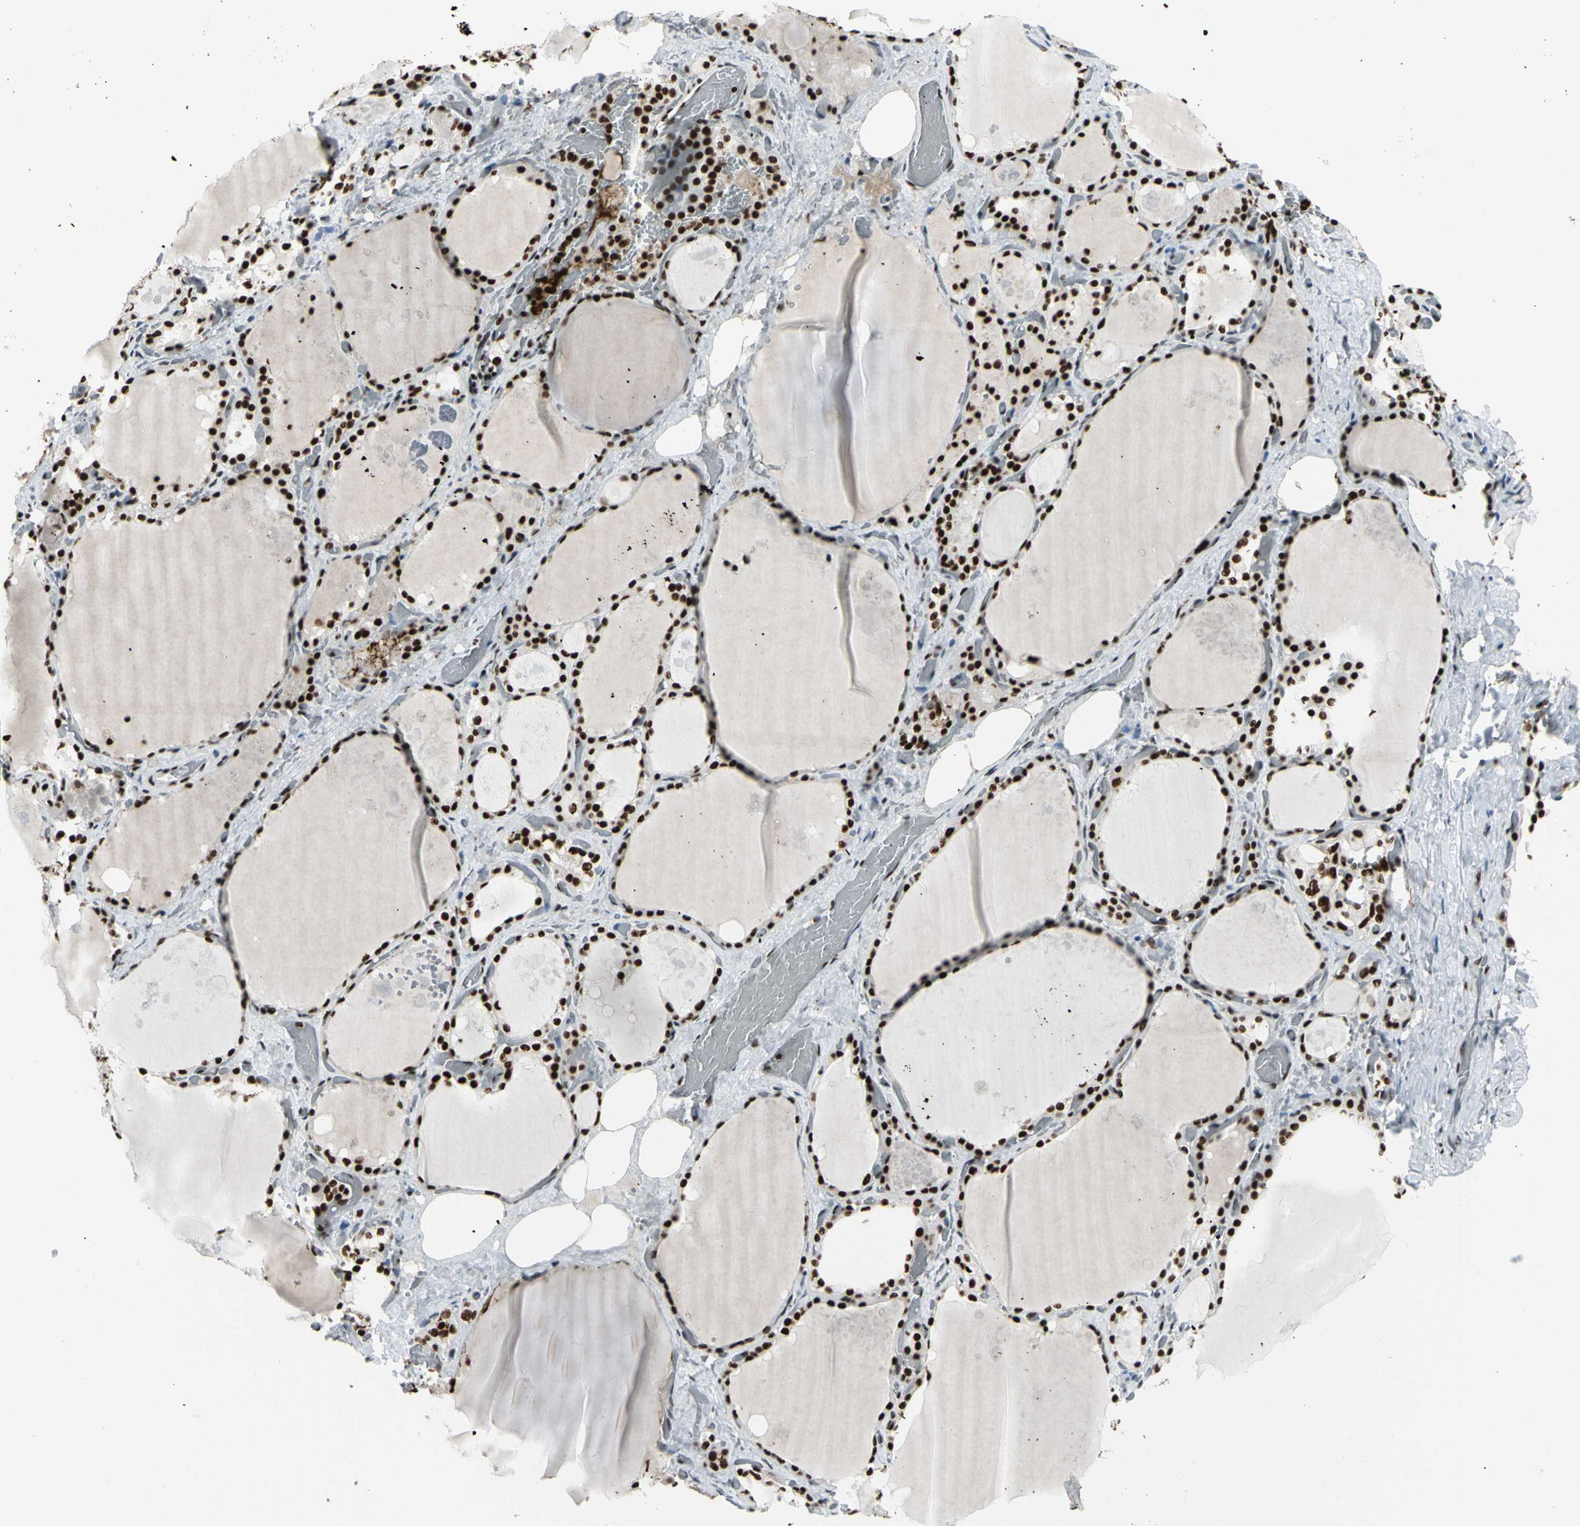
{"staining": {"intensity": "strong", "quantity": ">75%", "location": "nuclear"}, "tissue": "thyroid gland", "cell_type": "Glandular cells", "image_type": "normal", "snomed": [{"axis": "morphology", "description": "Normal tissue, NOS"}, {"axis": "topography", "description": "Thyroid gland"}], "caption": "Immunohistochemical staining of benign human thyroid gland shows strong nuclear protein staining in about >75% of glandular cells.", "gene": "CCAR1", "patient": {"sex": "male", "age": 61}}